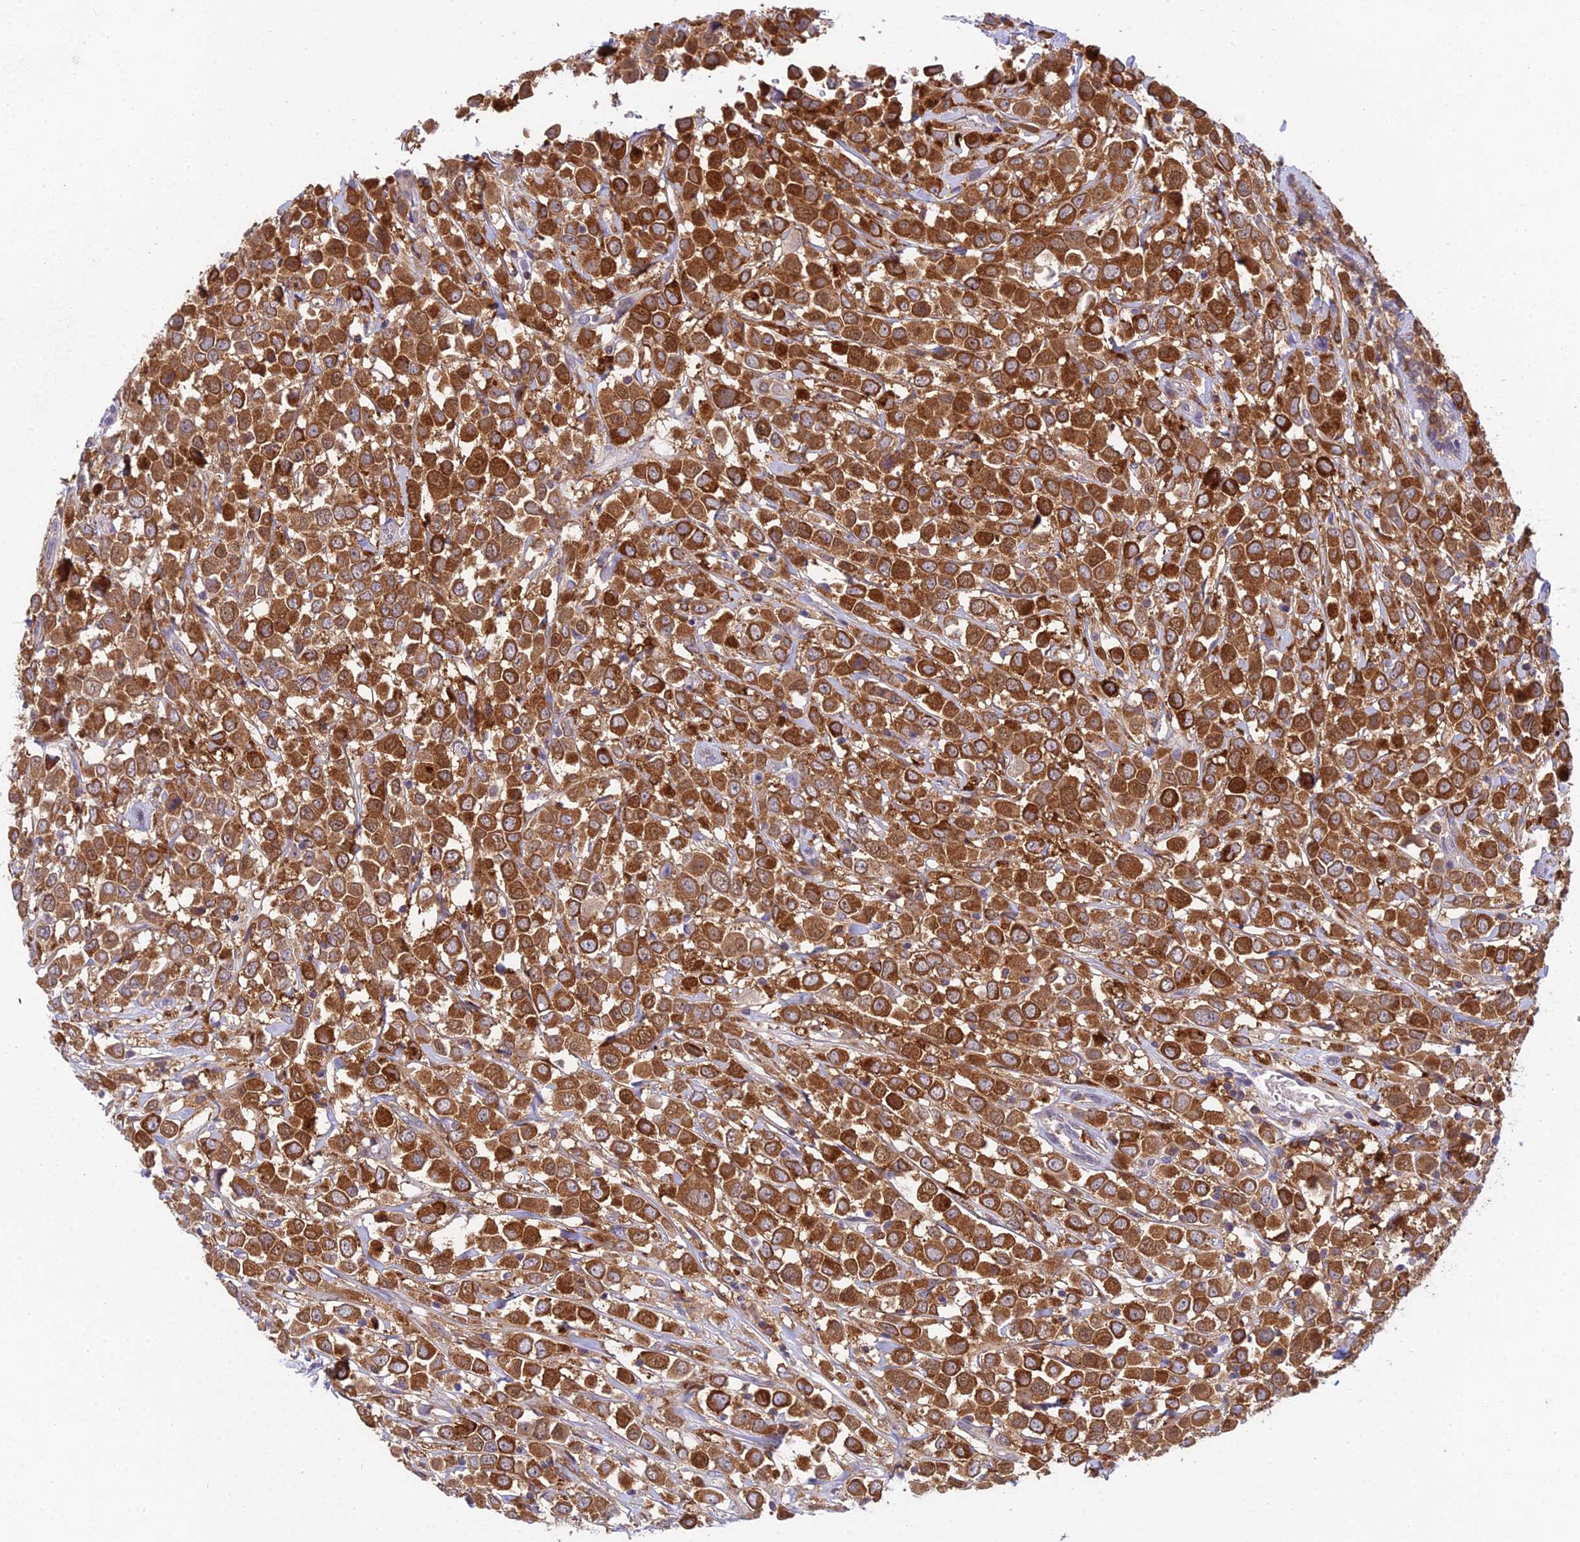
{"staining": {"intensity": "strong", "quantity": ">75%", "location": "cytoplasmic/membranous"}, "tissue": "breast cancer", "cell_type": "Tumor cells", "image_type": "cancer", "snomed": [{"axis": "morphology", "description": "Duct carcinoma"}, {"axis": "topography", "description": "Breast"}], "caption": "Brown immunohistochemical staining in breast cancer demonstrates strong cytoplasmic/membranous positivity in approximately >75% of tumor cells.", "gene": "UBE2G1", "patient": {"sex": "female", "age": 61}}